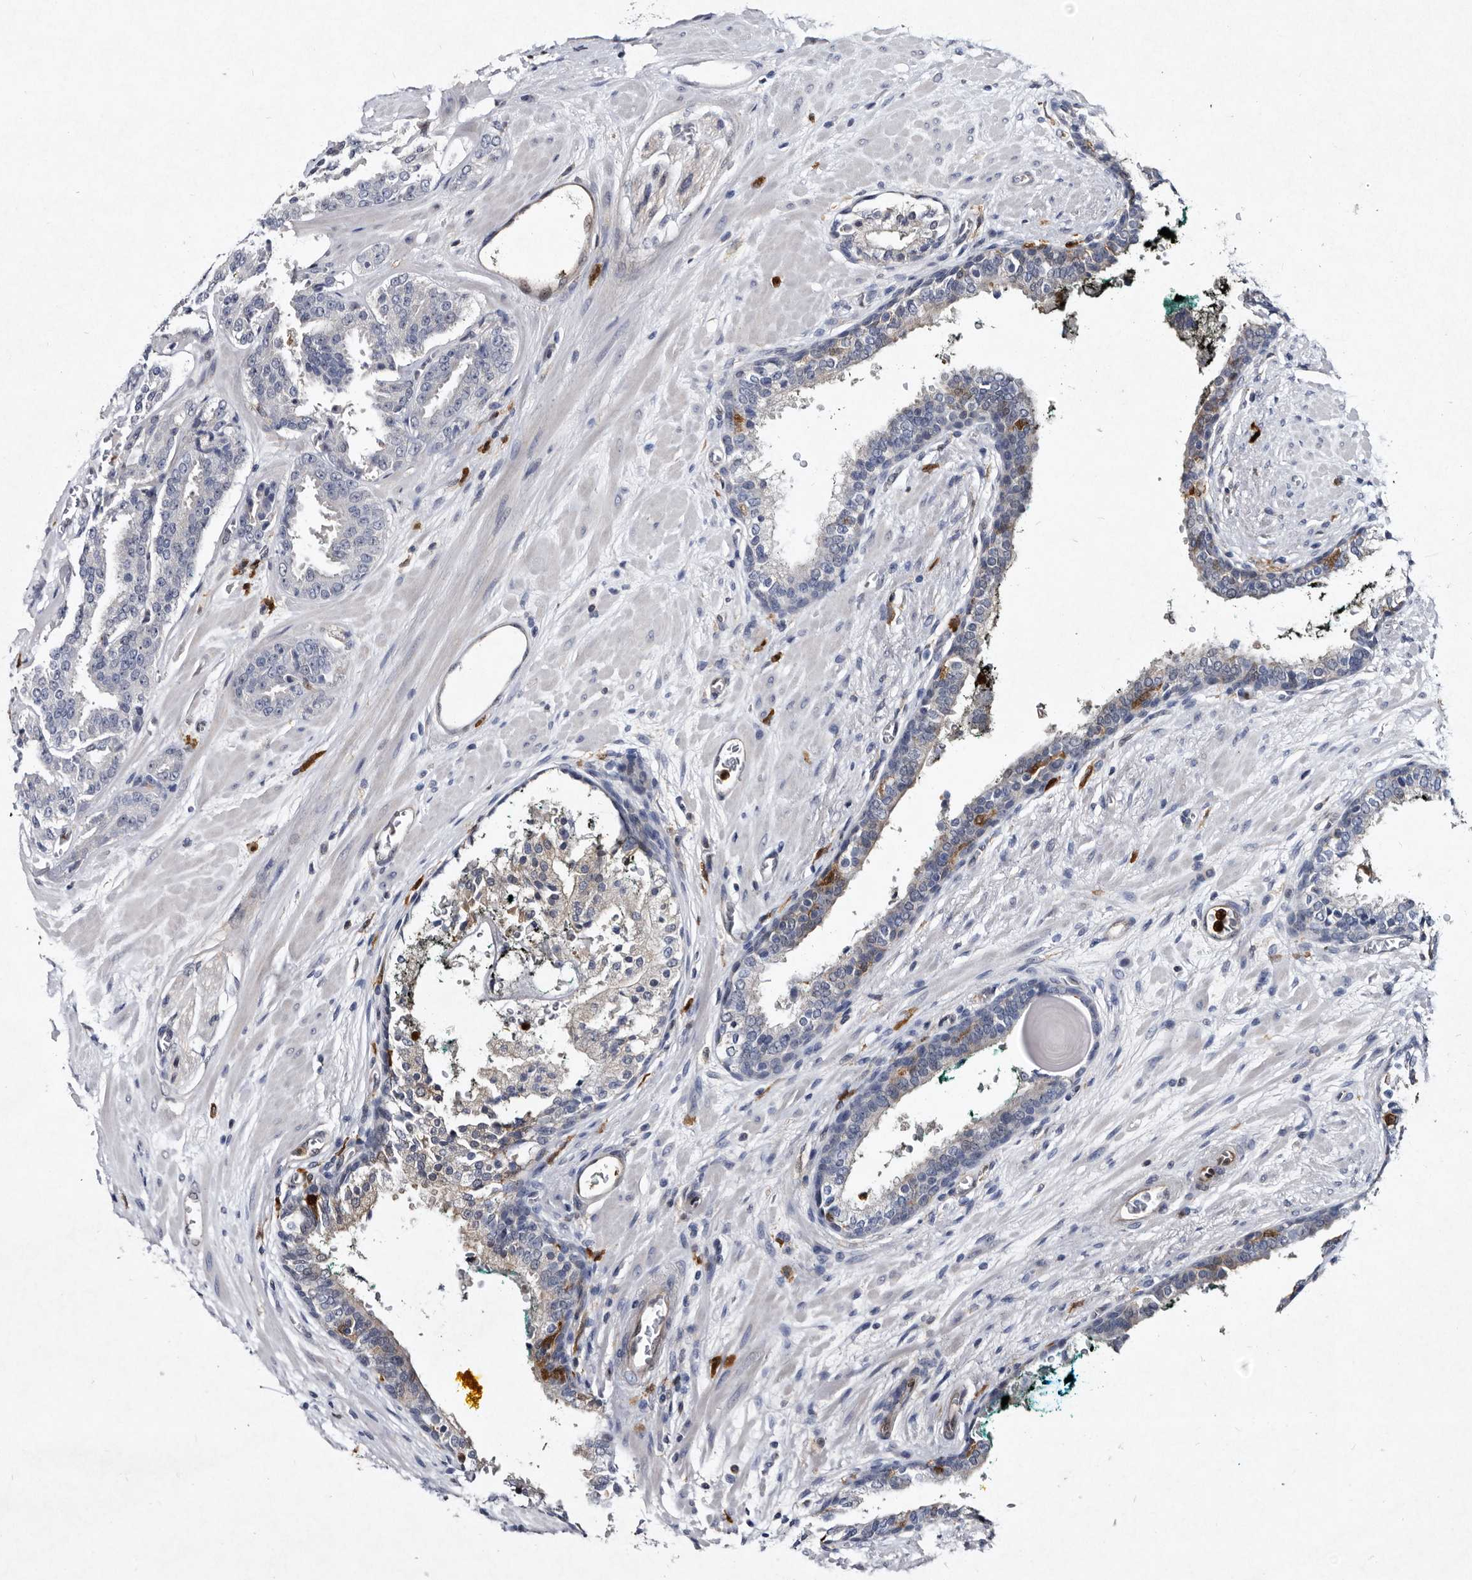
{"staining": {"intensity": "negative", "quantity": "none", "location": "none"}, "tissue": "prostate cancer", "cell_type": "Tumor cells", "image_type": "cancer", "snomed": [{"axis": "morphology", "description": "Adenocarcinoma, High grade"}, {"axis": "topography", "description": "Prostate"}], "caption": "This is an IHC histopathology image of human prostate cancer (high-grade adenocarcinoma). There is no expression in tumor cells.", "gene": "SERPINB8", "patient": {"sex": "male", "age": 60}}